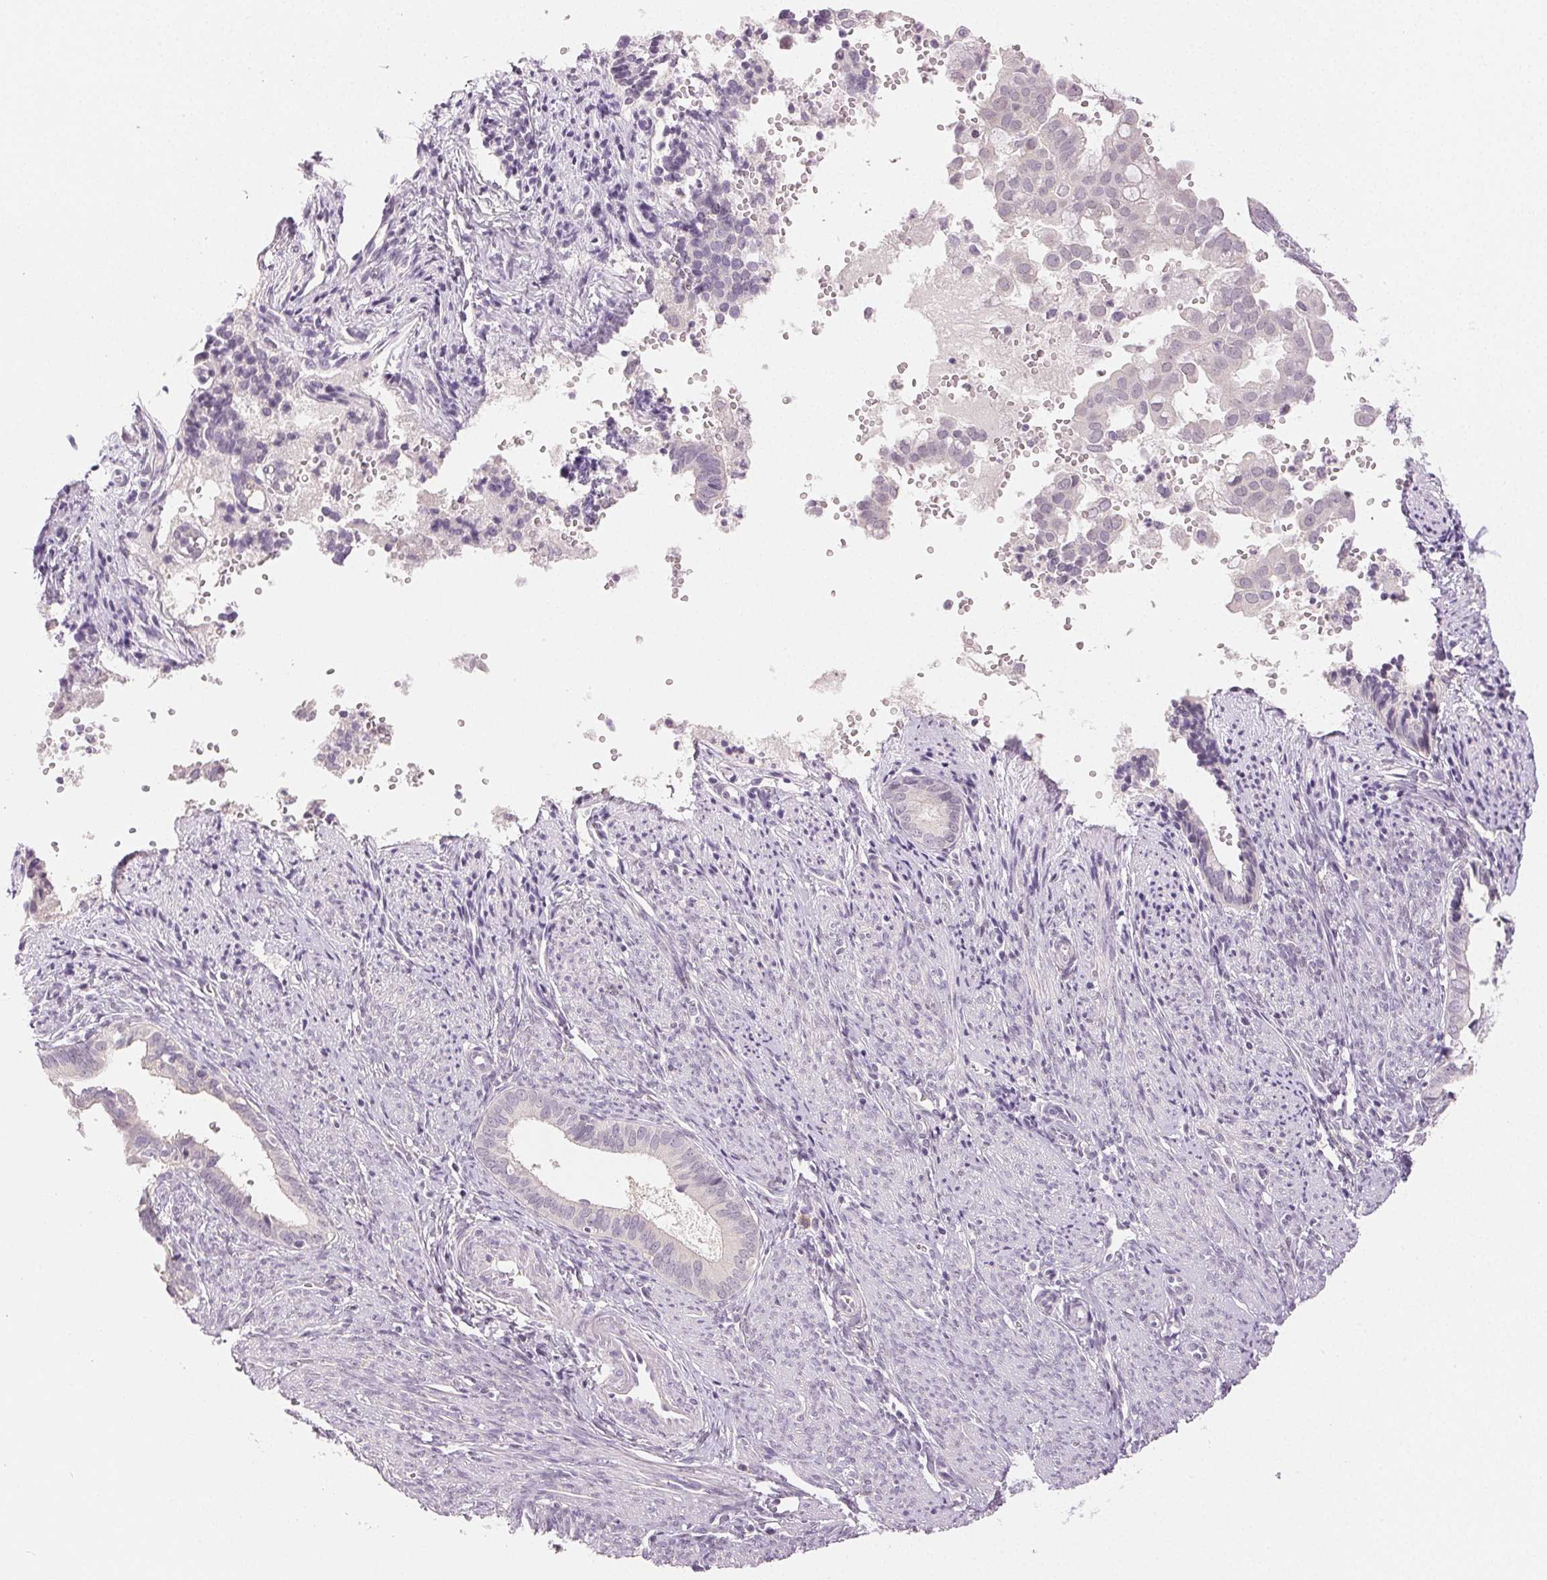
{"staining": {"intensity": "negative", "quantity": "none", "location": "none"}, "tissue": "endometrial cancer", "cell_type": "Tumor cells", "image_type": "cancer", "snomed": [{"axis": "morphology", "description": "Adenocarcinoma, NOS"}, {"axis": "topography", "description": "Endometrium"}], "caption": "Immunohistochemical staining of endometrial adenocarcinoma shows no significant staining in tumor cells. (Brightfield microscopy of DAB (3,3'-diaminobenzidine) immunohistochemistry at high magnification).", "gene": "MAP1LC3A", "patient": {"sex": "female", "age": 75}}